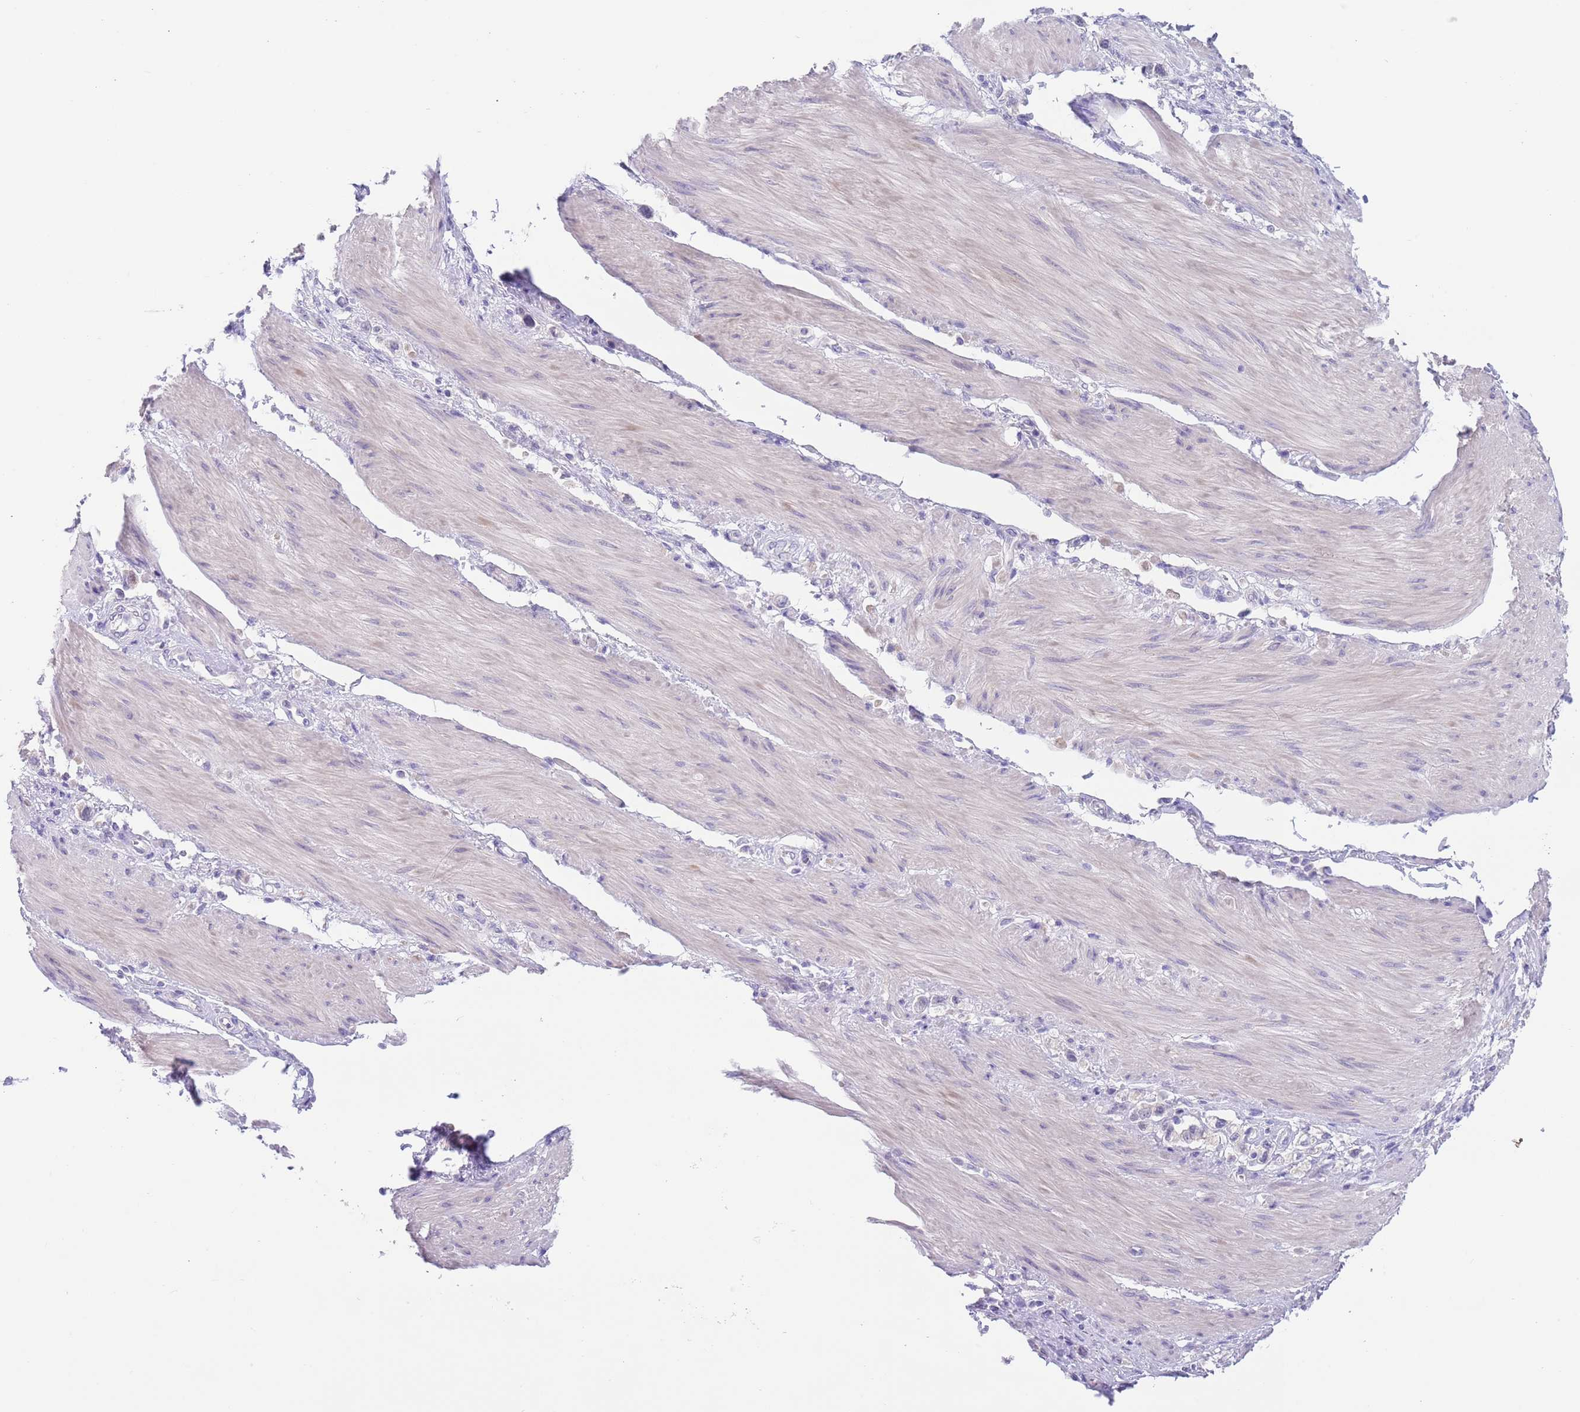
{"staining": {"intensity": "negative", "quantity": "none", "location": "none"}, "tissue": "stomach cancer", "cell_type": "Tumor cells", "image_type": "cancer", "snomed": [{"axis": "morphology", "description": "Adenocarcinoma, NOS"}, {"axis": "topography", "description": "Stomach"}], "caption": "This image is of stomach cancer (adenocarcinoma) stained with immunohistochemistry to label a protein in brown with the nuclei are counter-stained blue. There is no expression in tumor cells.", "gene": "SPIRE2", "patient": {"sex": "female", "age": 65}}